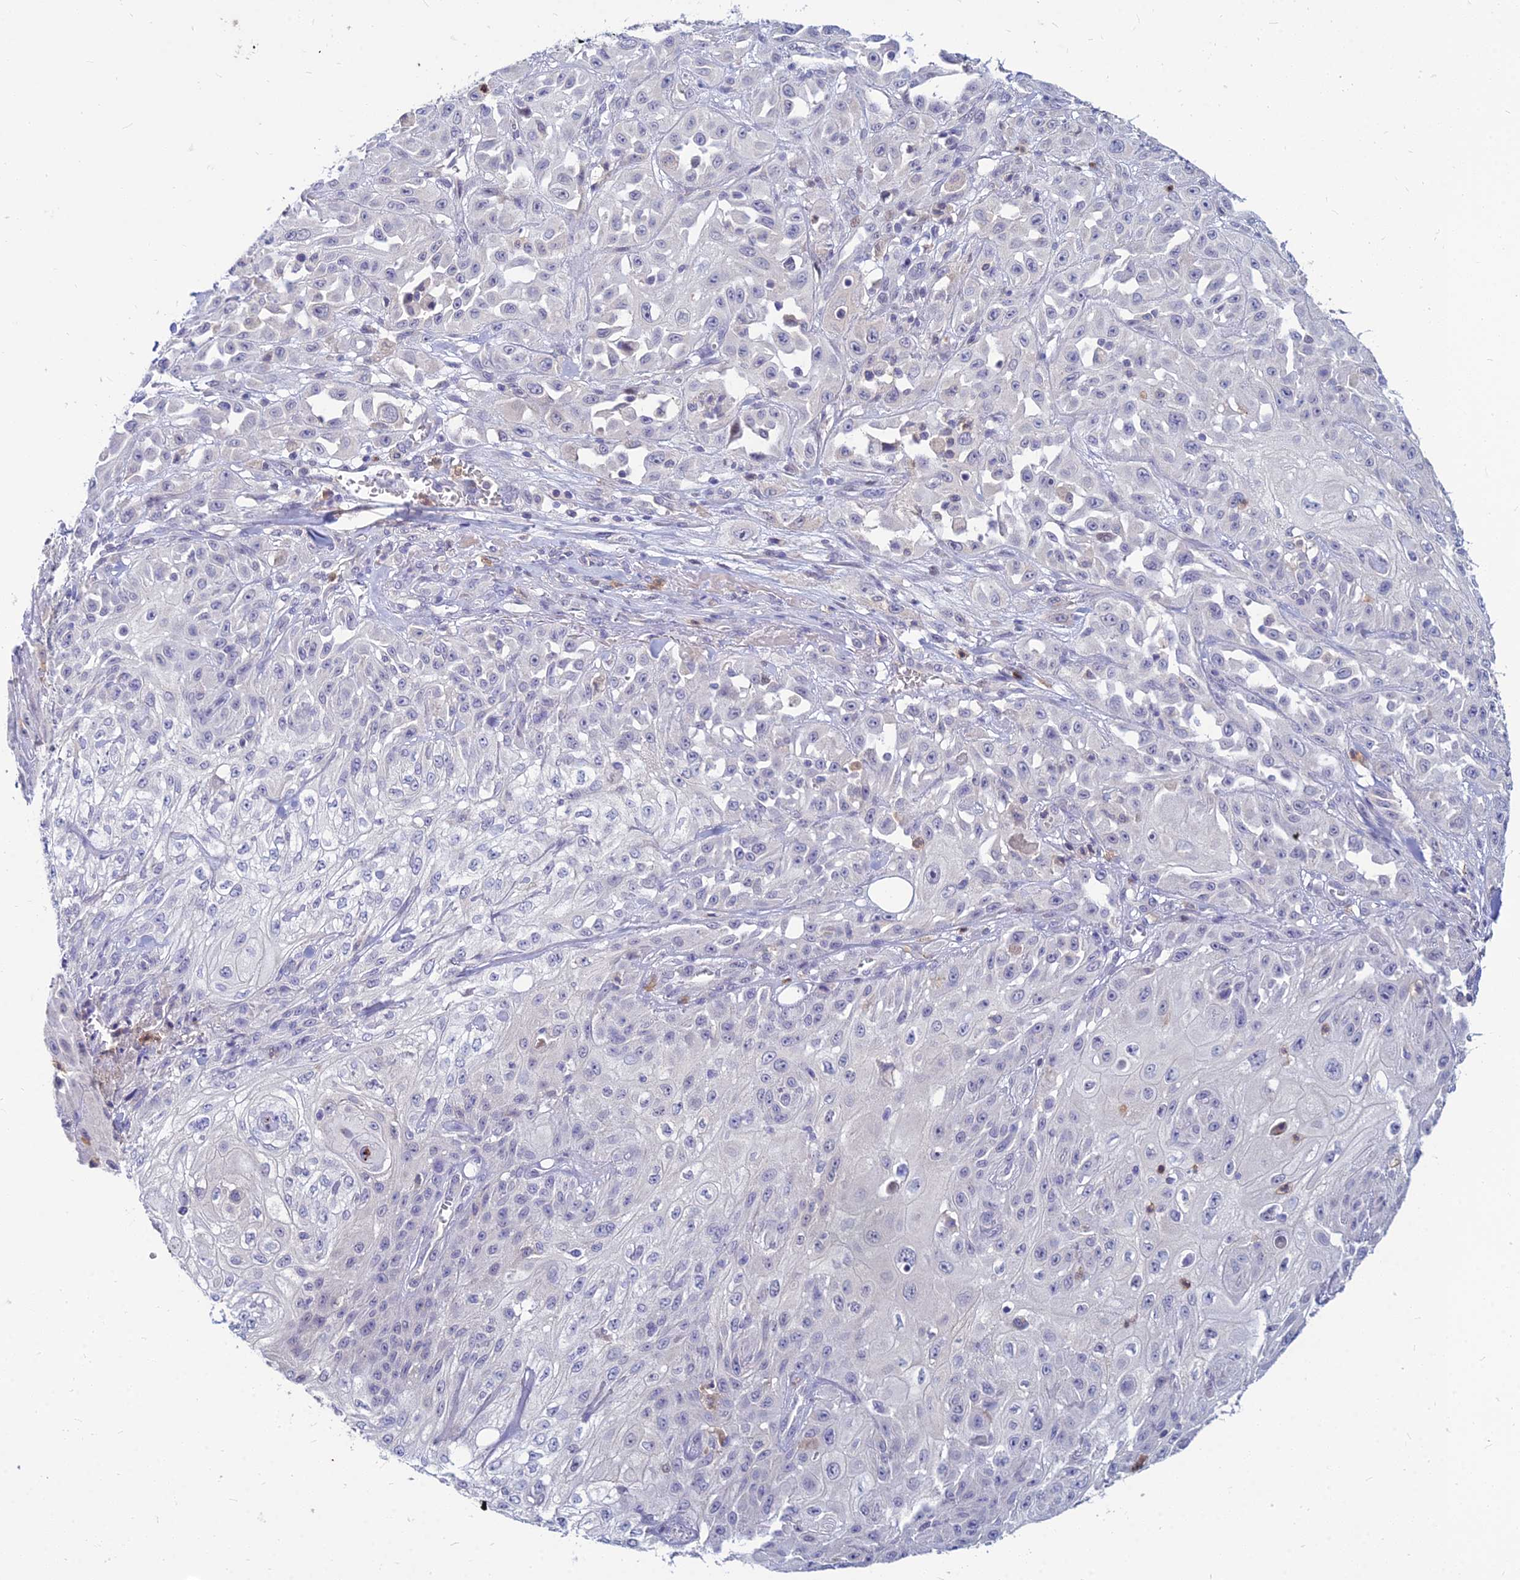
{"staining": {"intensity": "negative", "quantity": "none", "location": "none"}, "tissue": "skin cancer", "cell_type": "Tumor cells", "image_type": "cancer", "snomed": [{"axis": "morphology", "description": "Squamous cell carcinoma, NOS"}, {"axis": "morphology", "description": "Squamous cell carcinoma, metastatic, NOS"}, {"axis": "topography", "description": "Skin"}, {"axis": "topography", "description": "Lymph node"}], "caption": "Tumor cells show no significant staining in skin cancer.", "gene": "GOLGA6D", "patient": {"sex": "male", "age": 75}}